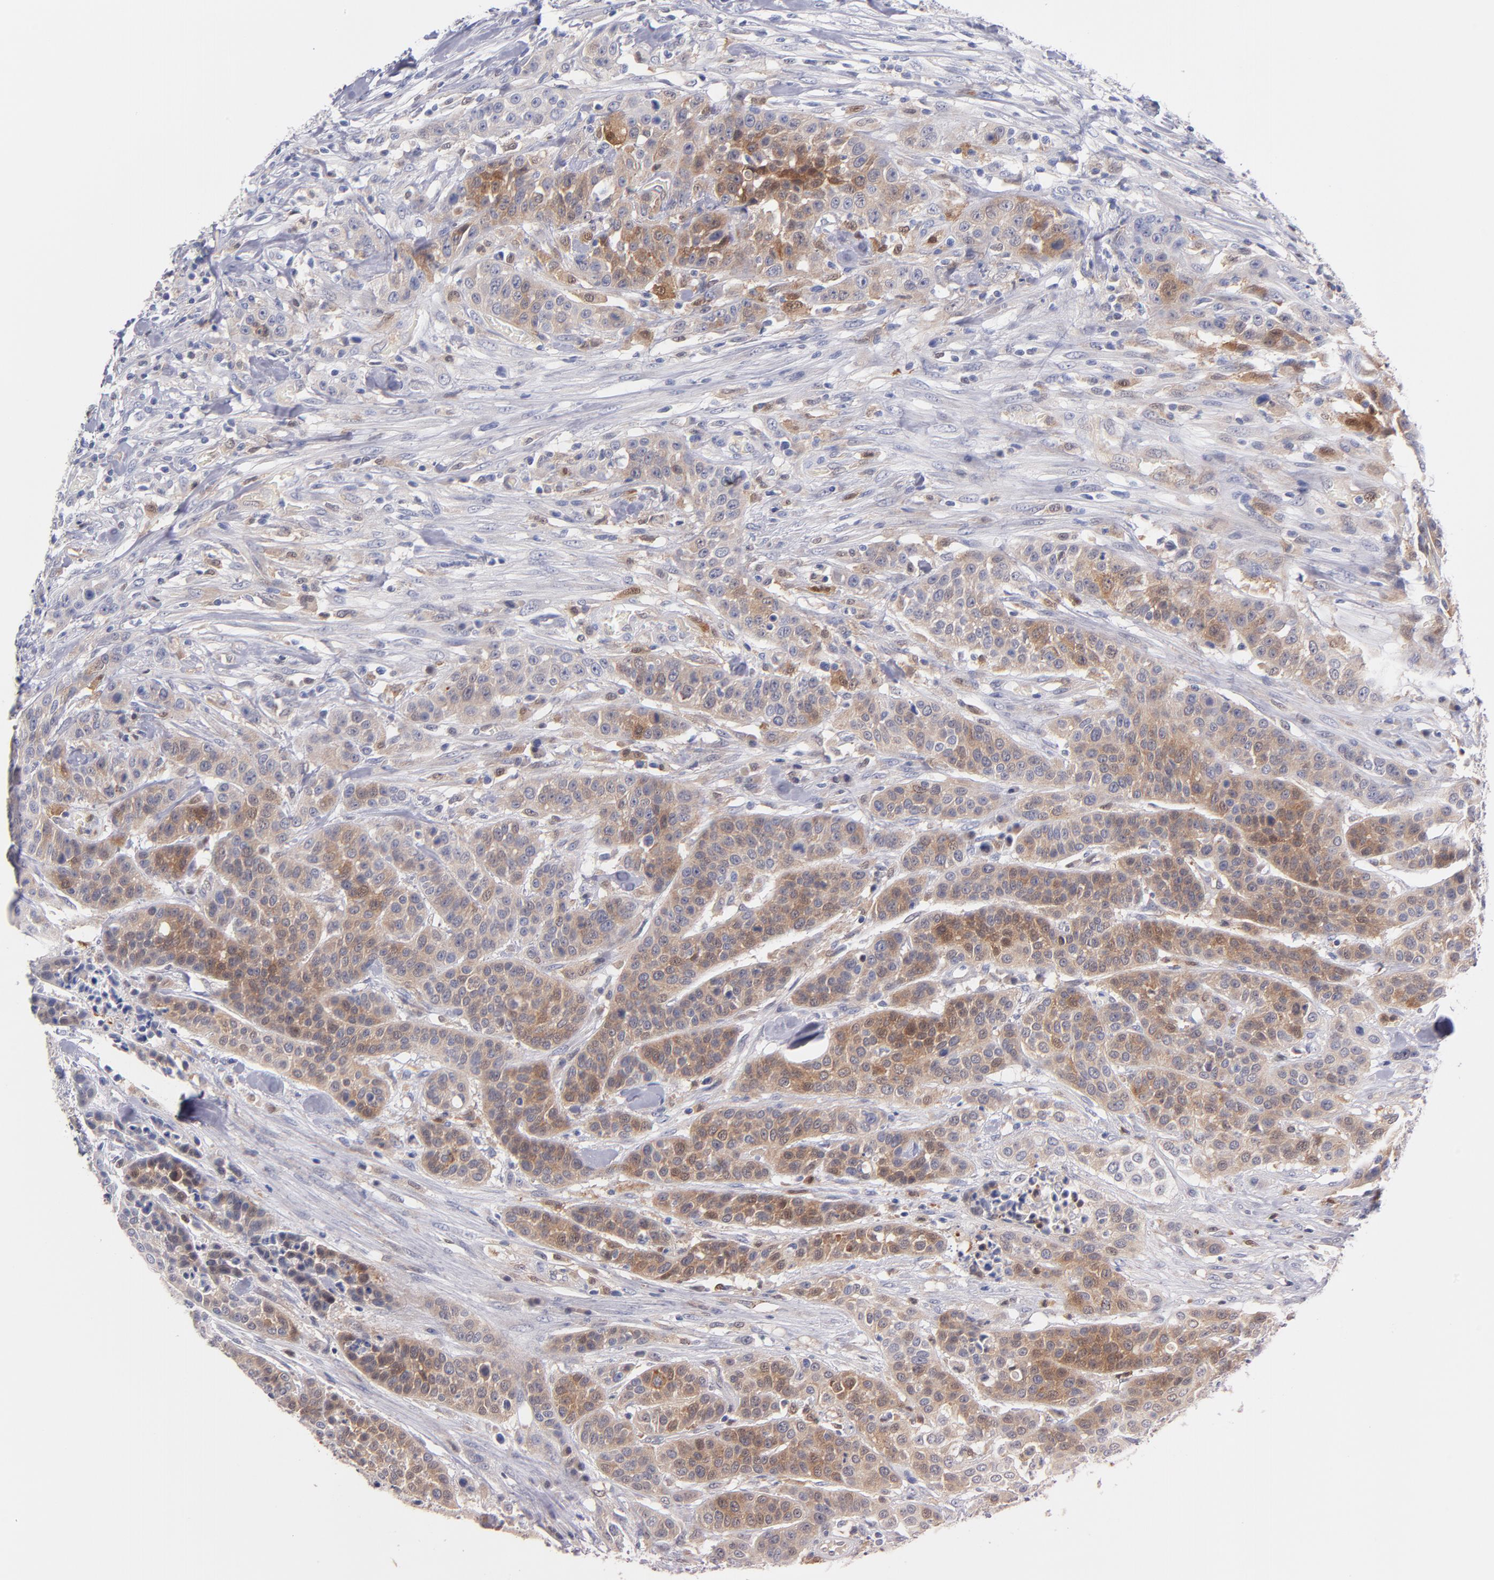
{"staining": {"intensity": "weak", "quantity": ">75%", "location": "cytoplasmic/membranous"}, "tissue": "urothelial cancer", "cell_type": "Tumor cells", "image_type": "cancer", "snomed": [{"axis": "morphology", "description": "Urothelial carcinoma, High grade"}, {"axis": "topography", "description": "Urinary bladder"}], "caption": "Human high-grade urothelial carcinoma stained with a brown dye reveals weak cytoplasmic/membranous positive positivity in about >75% of tumor cells.", "gene": "BID", "patient": {"sex": "male", "age": 74}}